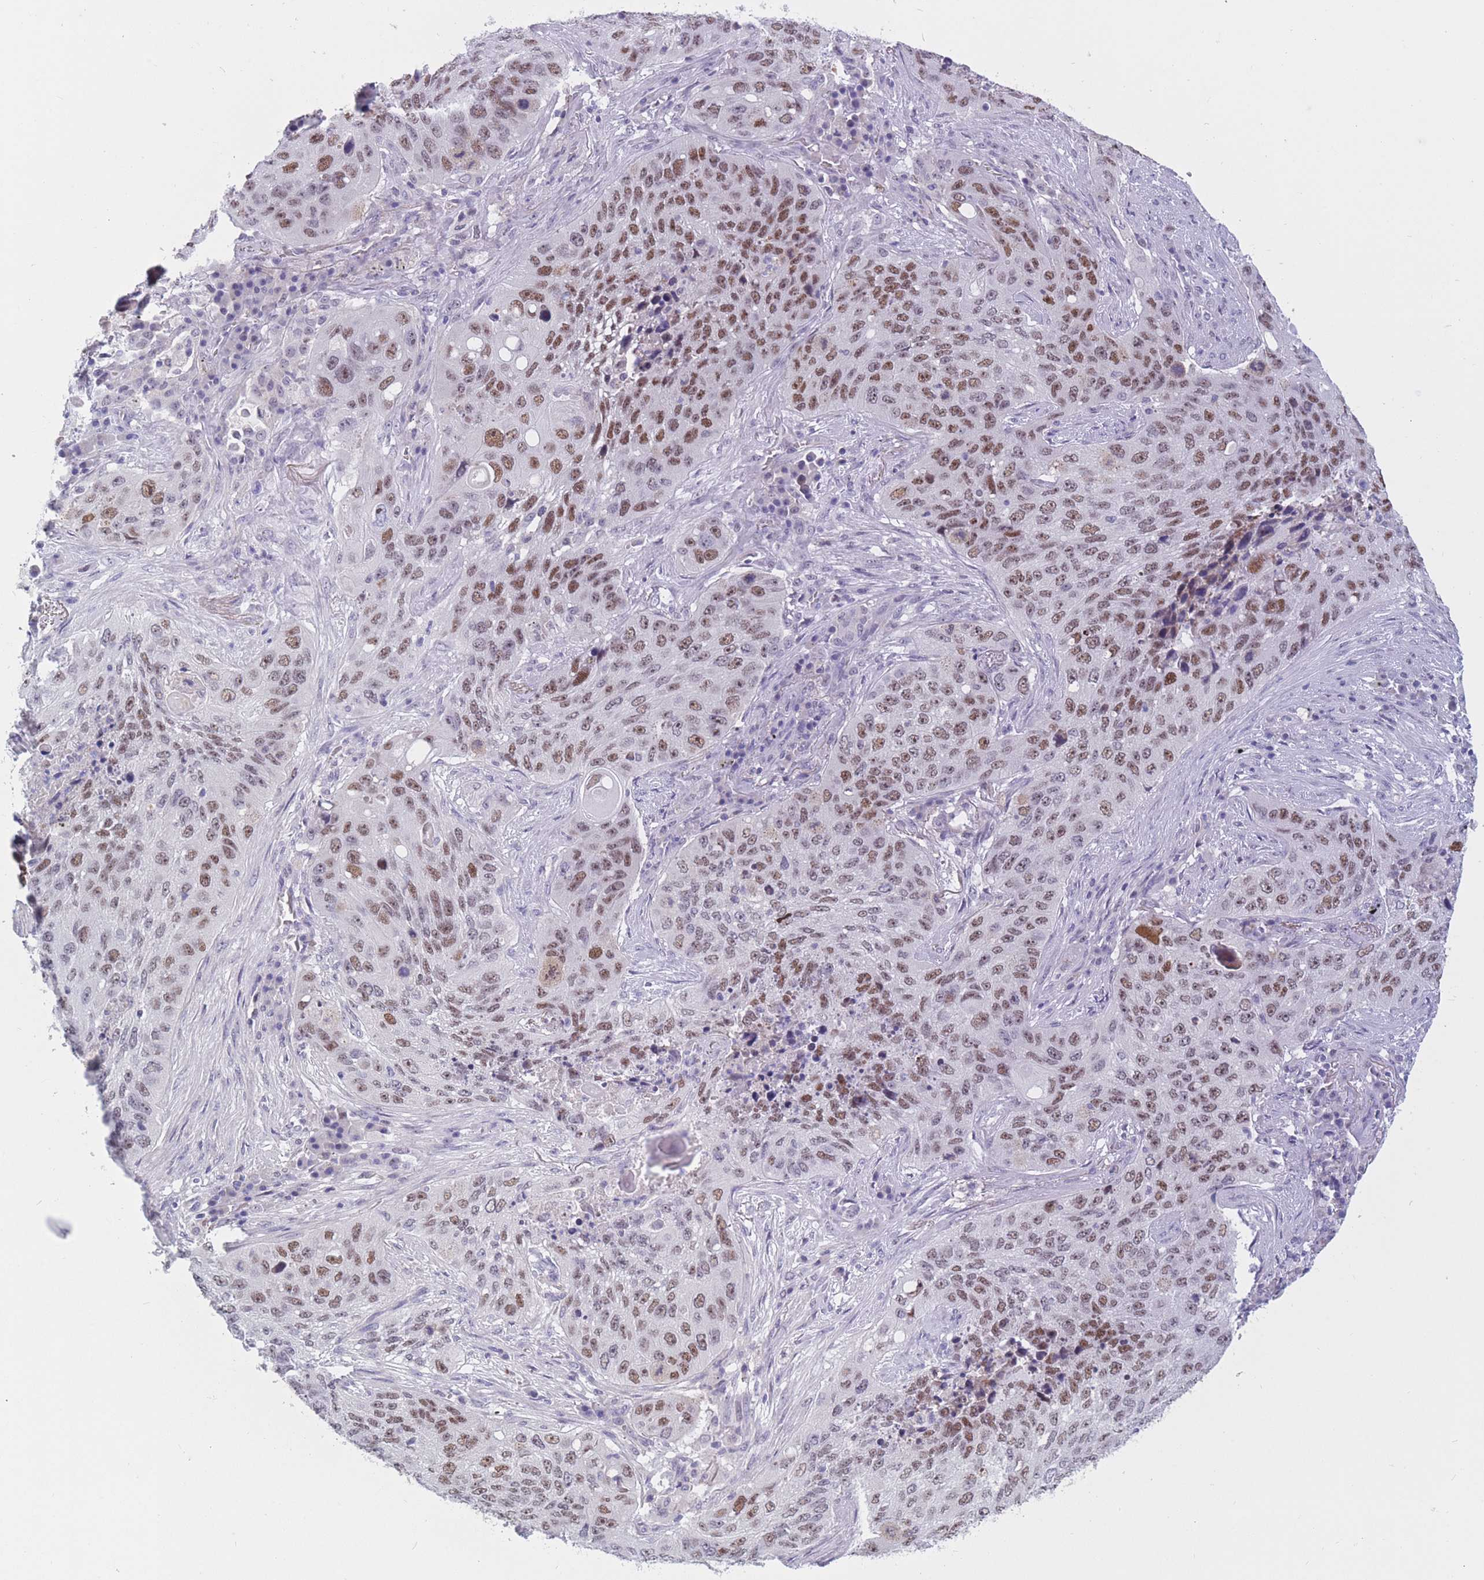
{"staining": {"intensity": "moderate", "quantity": ">75%", "location": "nuclear"}, "tissue": "lung cancer", "cell_type": "Tumor cells", "image_type": "cancer", "snomed": [{"axis": "morphology", "description": "Squamous cell carcinoma, NOS"}, {"axis": "topography", "description": "Lung"}], "caption": "About >75% of tumor cells in squamous cell carcinoma (lung) exhibit moderate nuclear protein positivity as visualized by brown immunohistochemical staining.", "gene": "BOP1", "patient": {"sex": "female", "age": 63}}